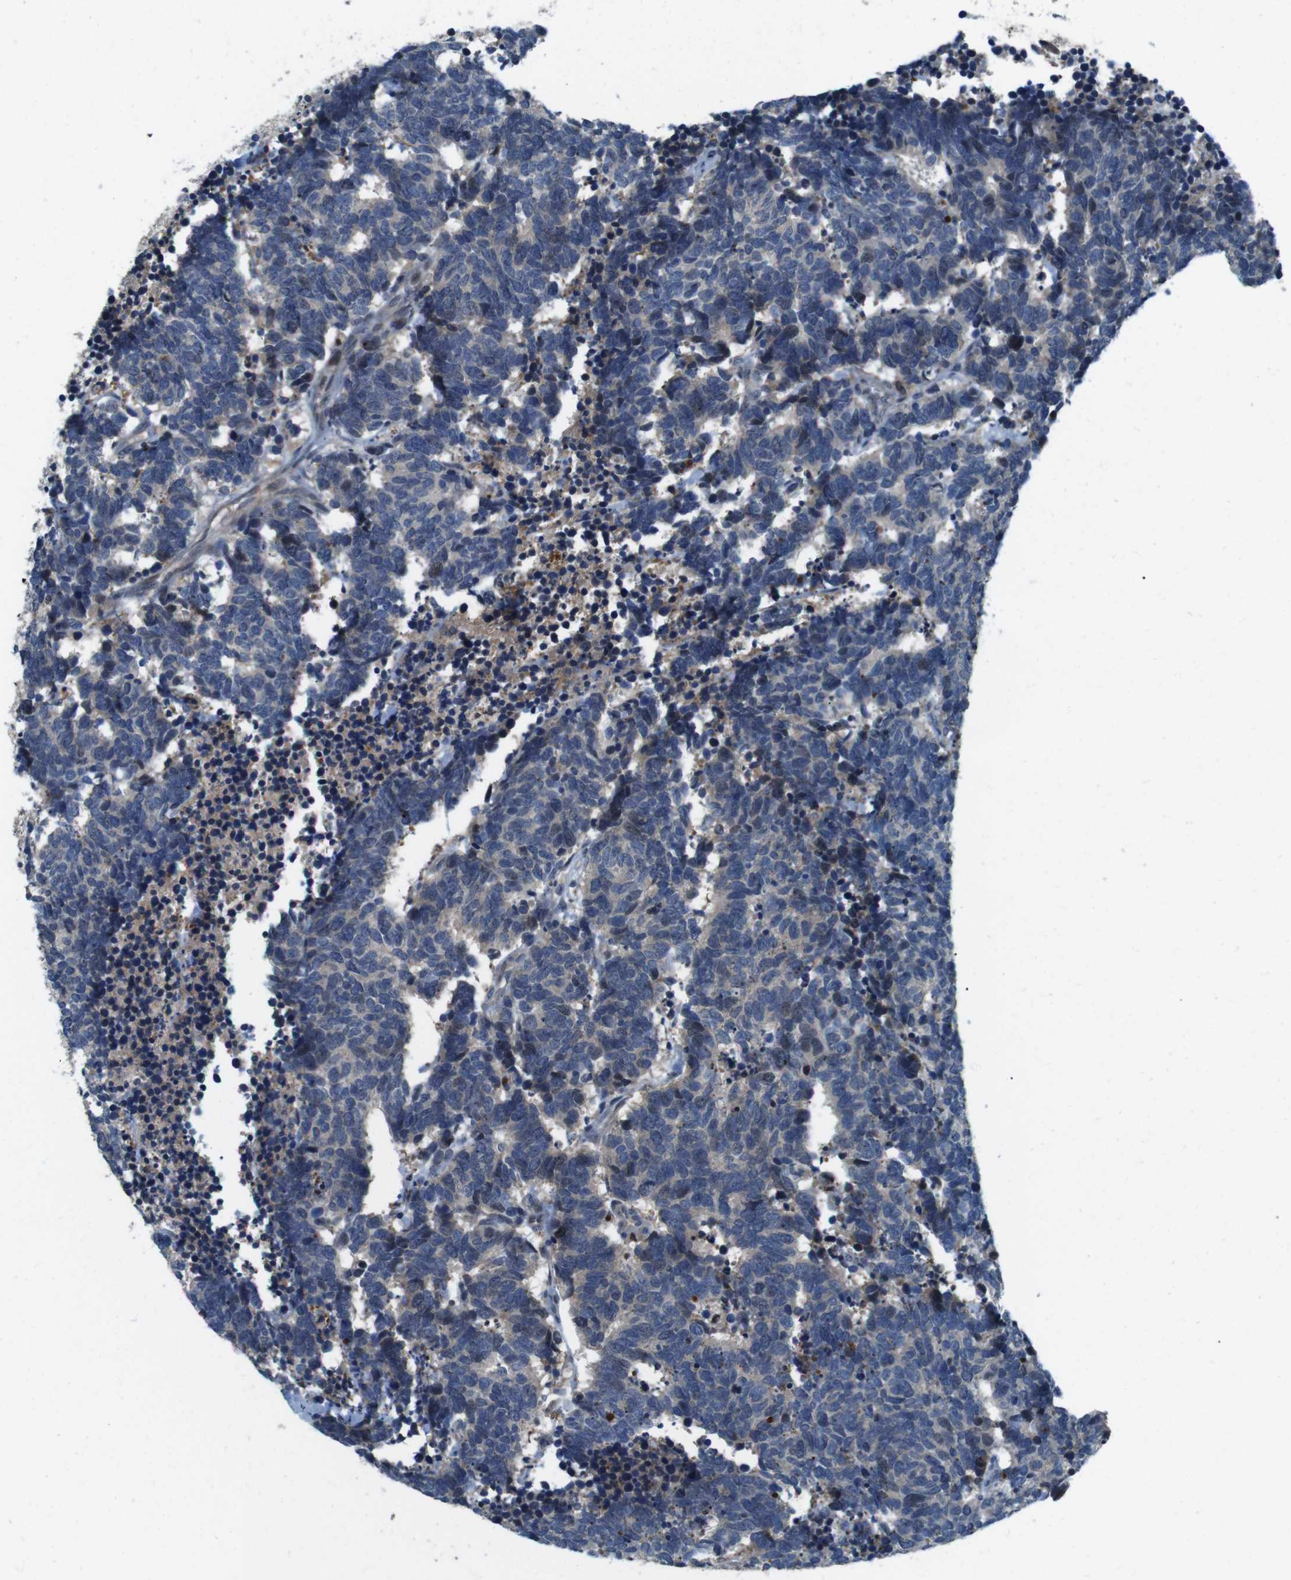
{"staining": {"intensity": "weak", "quantity": "<25%", "location": "cytoplasmic/membranous"}, "tissue": "carcinoid", "cell_type": "Tumor cells", "image_type": "cancer", "snomed": [{"axis": "morphology", "description": "Carcinoma, NOS"}, {"axis": "morphology", "description": "Carcinoid, malignant, NOS"}, {"axis": "topography", "description": "Urinary bladder"}], "caption": "Immunohistochemistry image of neoplastic tissue: human carcinoid stained with DAB (3,3'-diaminobenzidine) reveals no significant protein staining in tumor cells.", "gene": "LRP5", "patient": {"sex": "male", "age": 57}}